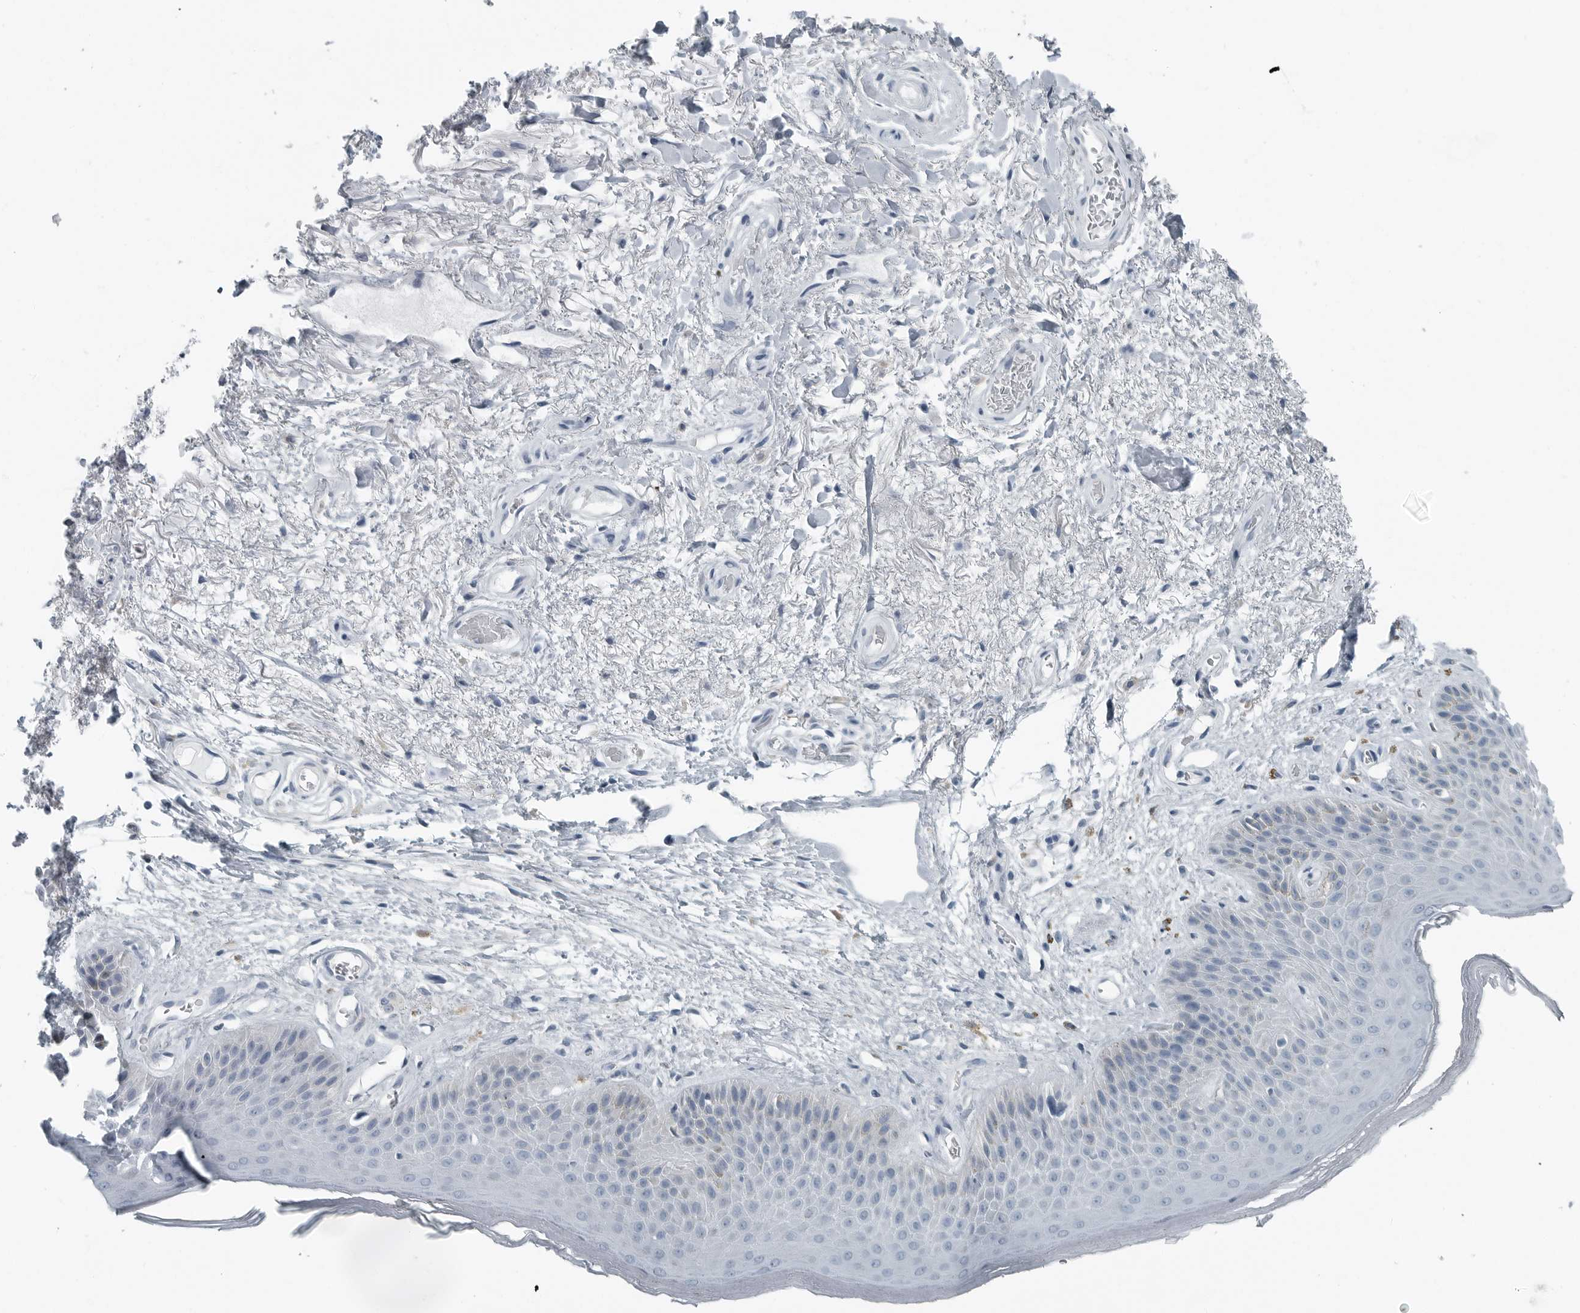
{"staining": {"intensity": "negative", "quantity": "none", "location": "none"}, "tissue": "skin", "cell_type": "Epidermal cells", "image_type": "normal", "snomed": [{"axis": "morphology", "description": "Normal tissue, NOS"}, {"axis": "topography", "description": "Anal"}], "caption": "DAB (3,3'-diaminobenzidine) immunohistochemical staining of benign human skin displays no significant positivity in epidermal cells. (Brightfield microscopy of DAB IHC at high magnification).", "gene": "ZPBP2", "patient": {"sex": "male", "age": 74}}